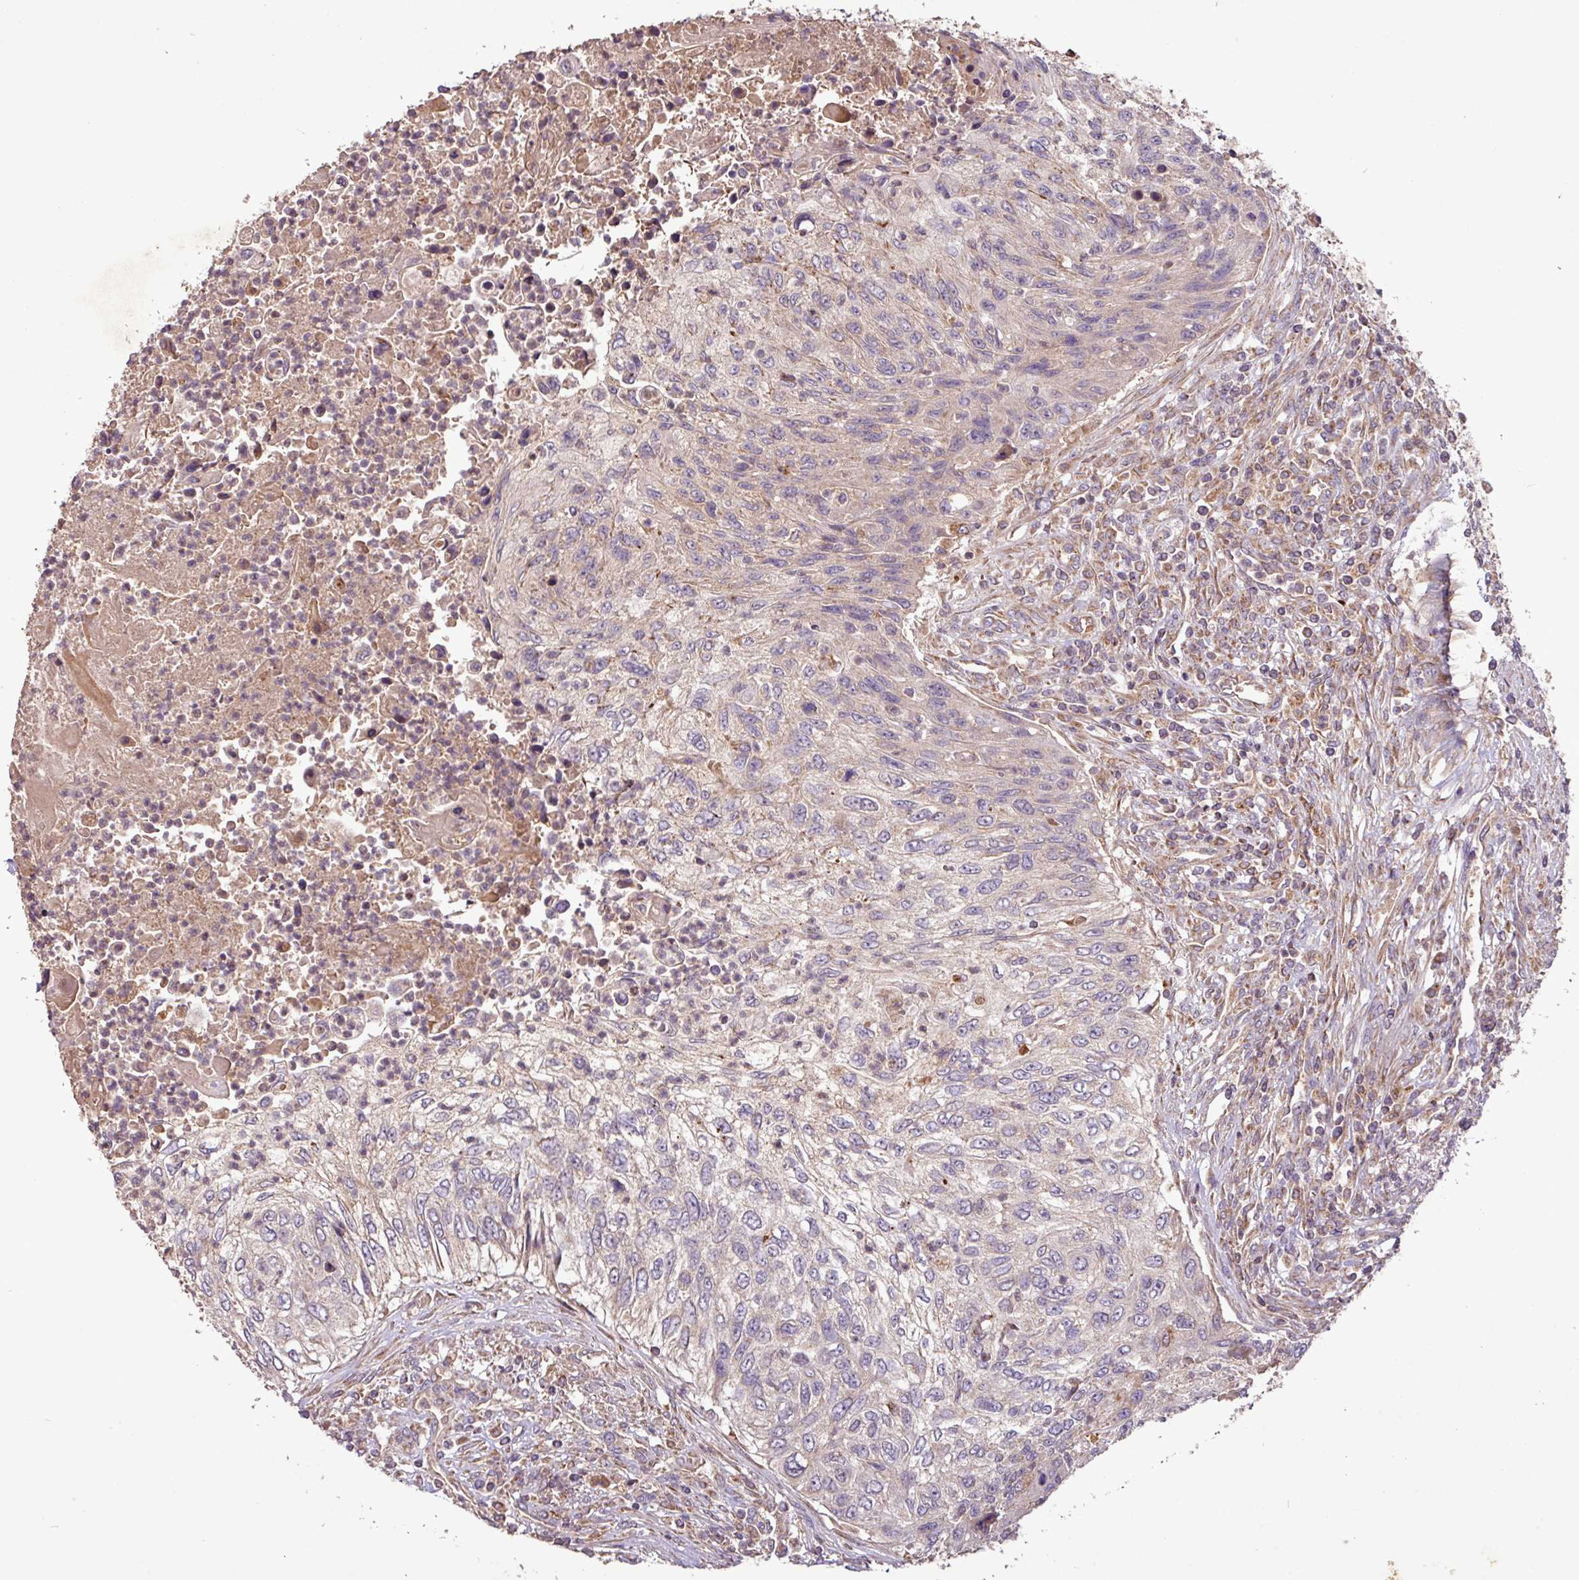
{"staining": {"intensity": "weak", "quantity": "<25%", "location": "cytoplasmic/membranous"}, "tissue": "urothelial cancer", "cell_type": "Tumor cells", "image_type": "cancer", "snomed": [{"axis": "morphology", "description": "Urothelial carcinoma, High grade"}, {"axis": "topography", "description": "Urinary bladder"}], "caption": "Tumor cells are negative for brown protein staining in high-grade urothelial carcinoma. The staining was performed using DAB to visualize the protein expression in brown, while the nuclei were stained in blue with hematoxylin (Magnification: 20x).", "gene": "YPEL3", "patient": {"sex": "female", "age": 60}}